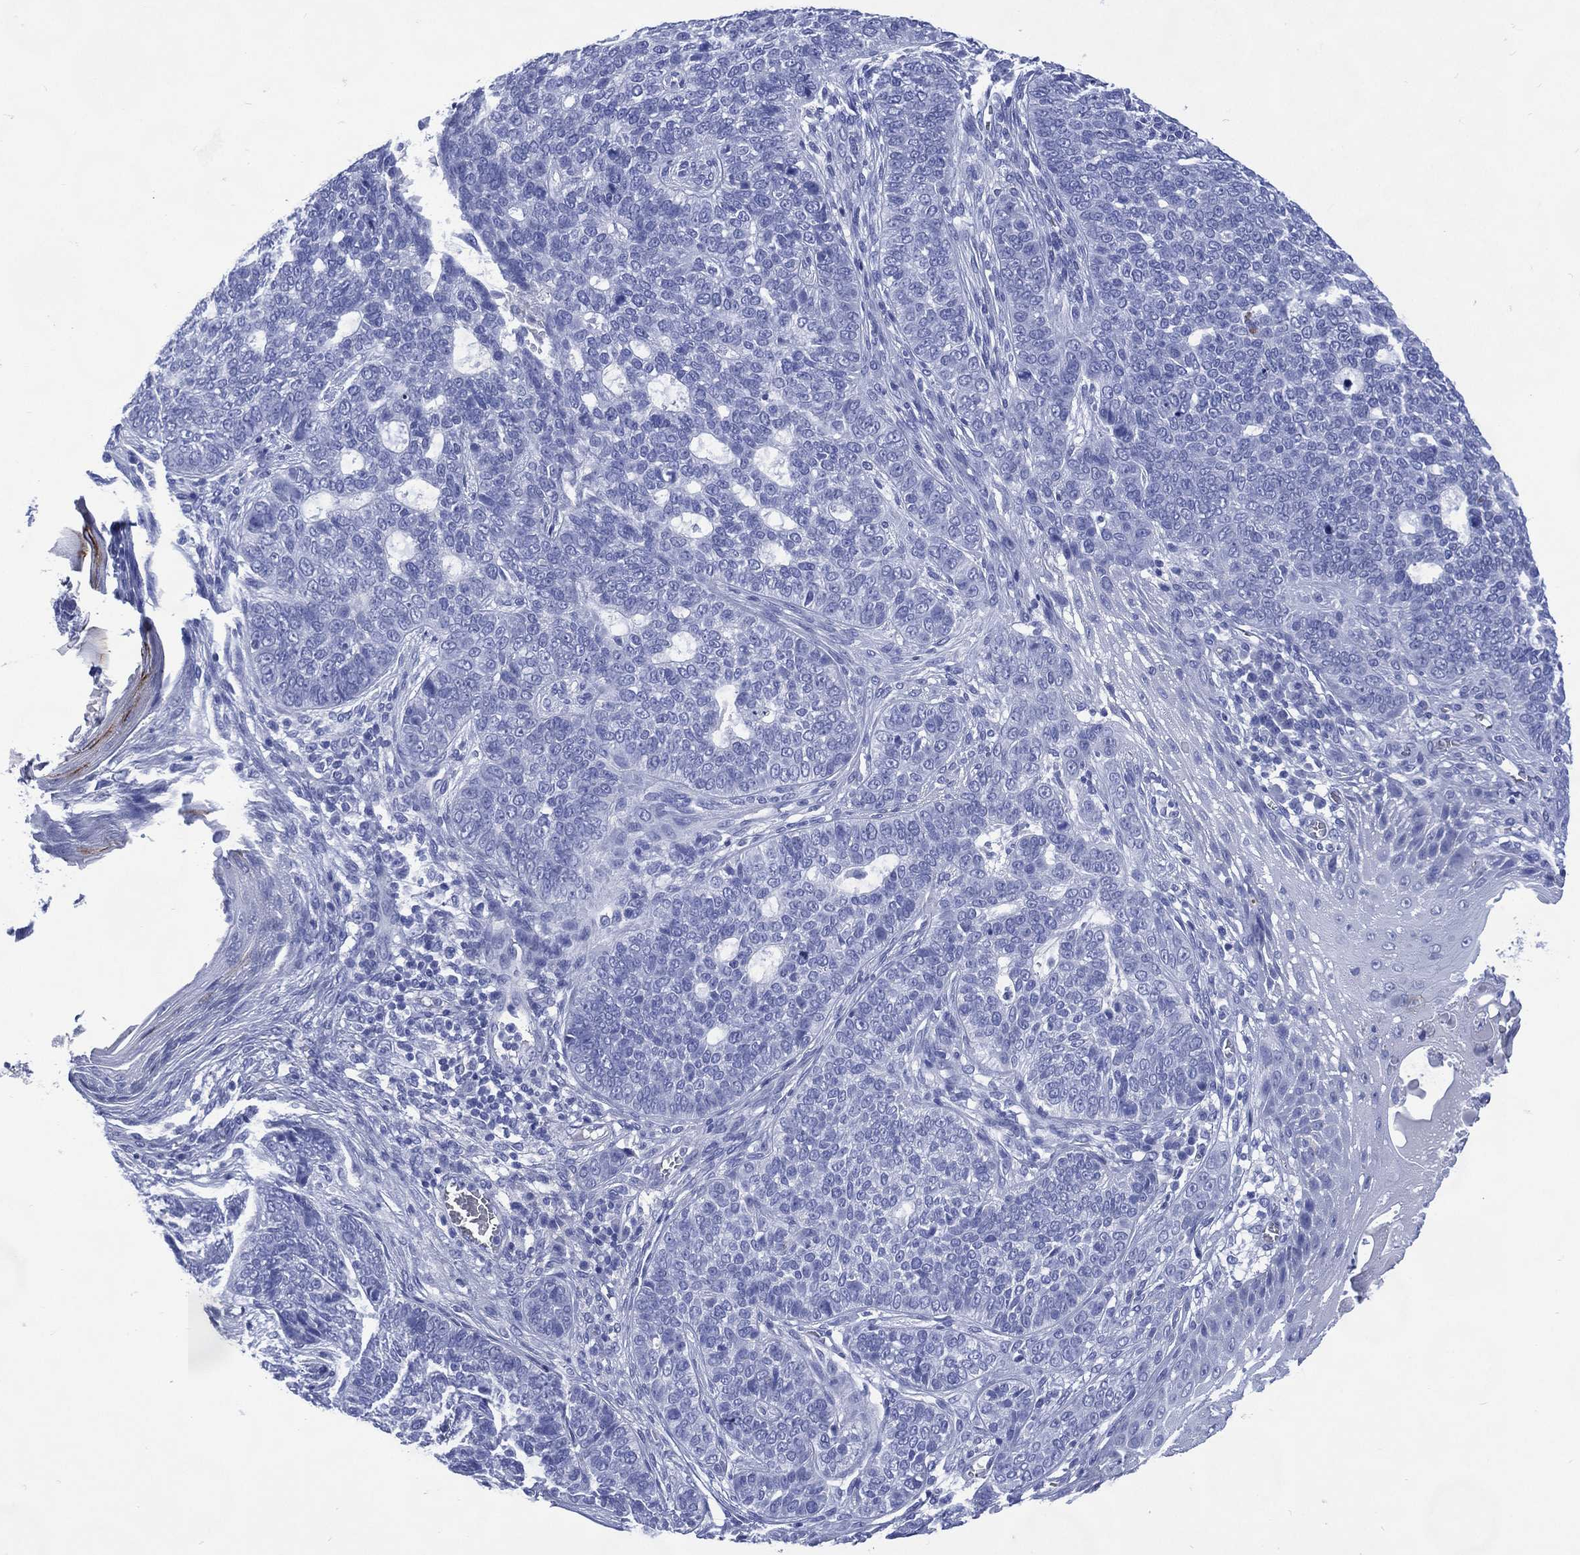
{"staining": {"intensity": "negative", "quantity": "none", "location": "none"}, "tissue": "skin cancer", "cell_type": "Tumor cells", "image_type": "cancer", "snomed": [{"axis": "morphology", "description": "Basal cell carcinoma"}, {"axis": "topography", "description": "Skin"}], "caption": "A photomicrograph of human skin cancer (basal cell carcinoma) is negative for staining in tumor cells. (DAB (3,3'-diaminobenzidine) immunohistochemistry (IHC) with hematoxylin counter stain).", "gene": "SHCBP1L", "patient": {"sex": "female", "age": 69}}